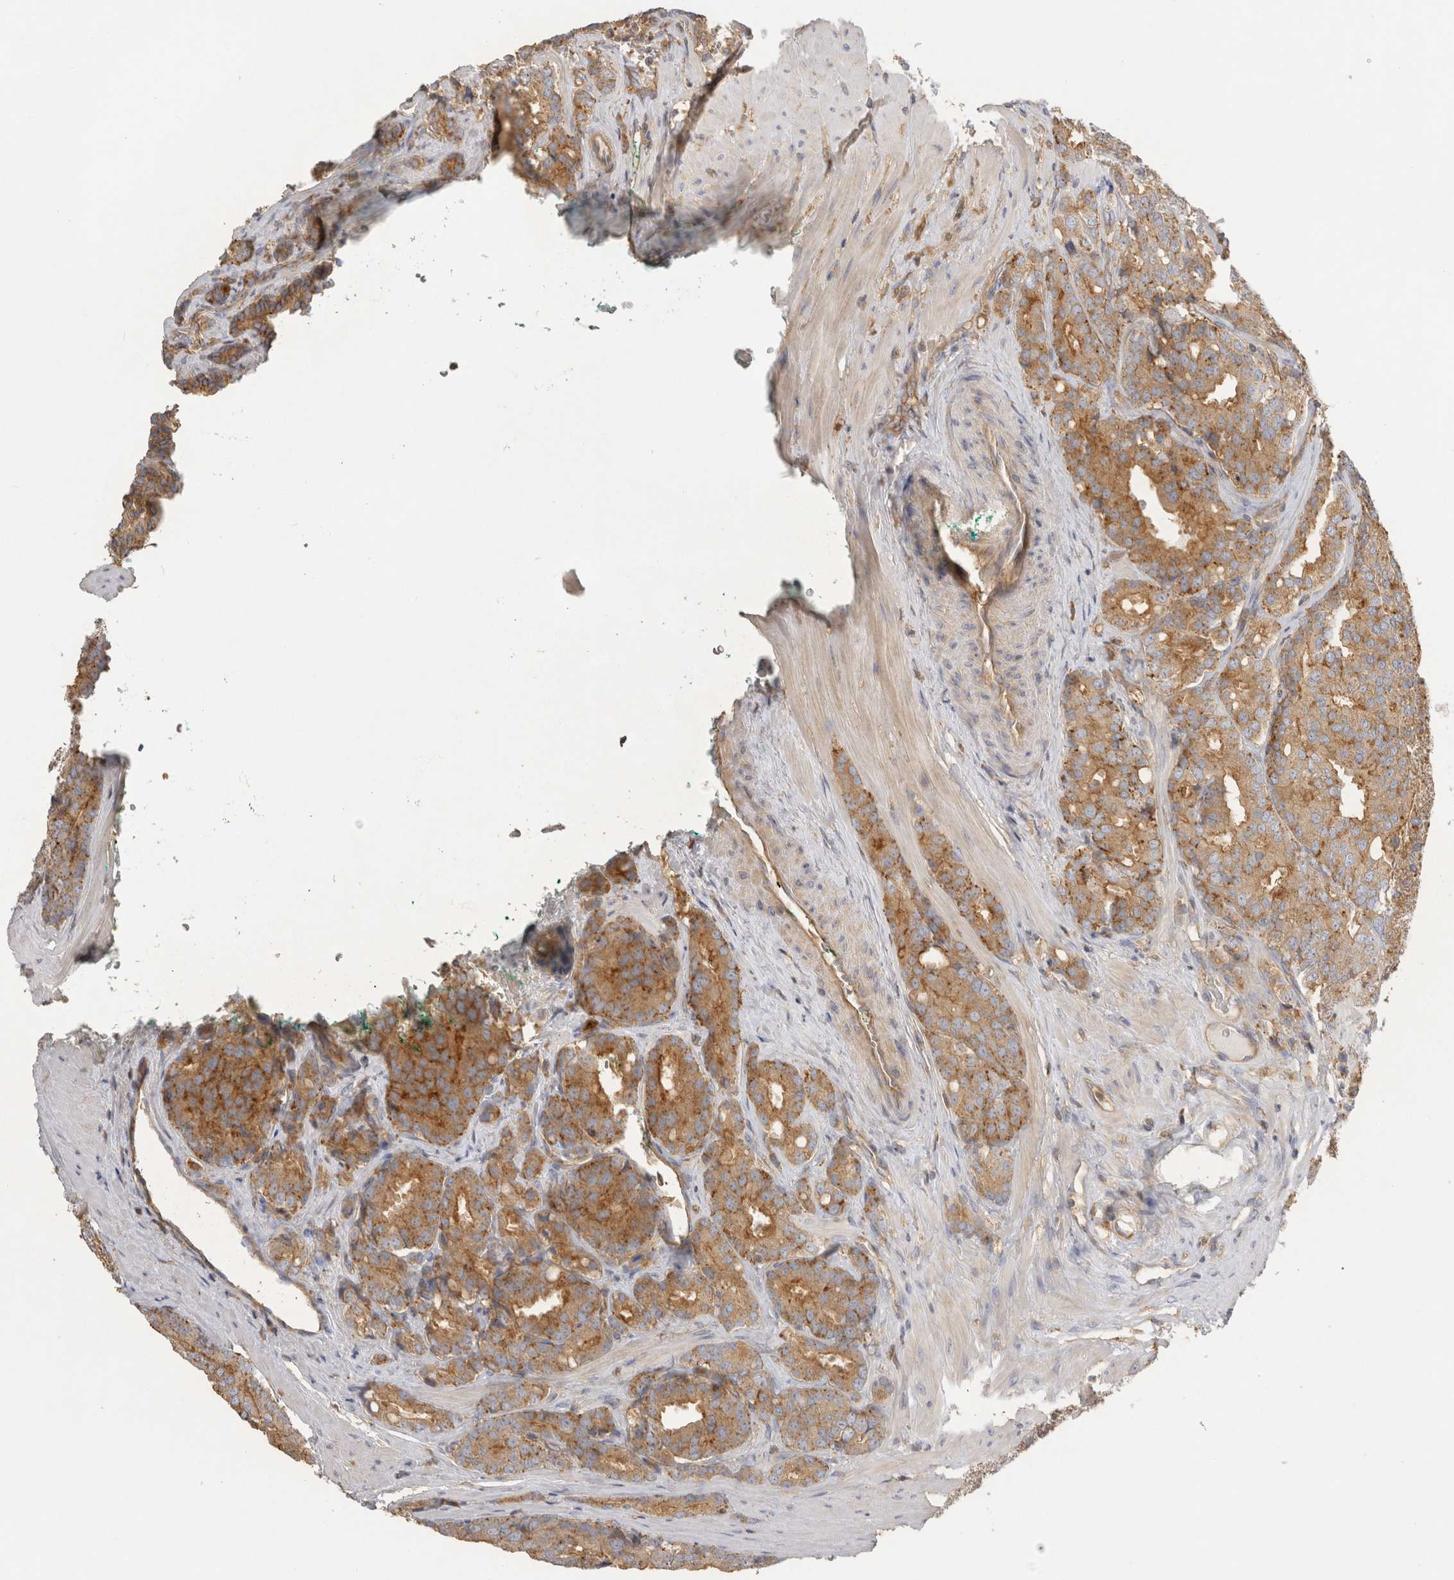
{"staining": {"intensity": "moderate", "quantity": ">75%", "location": "cytoplasmic/membranous"}, "tissue": "prostate cancer", "cell_type": "Tumor cells", "image_type": "cancer", "snomed": [{"axis": "morphology", "description": "Adenocarcinoma, High grade"}, {"axis": "topography", "description": "Prostate"}], "caption": "Prostate cancer (adenocarcinoma (high-grade)) was stained to show a protein in brown. There is medium levels of moderate cytoplasmic/membranous expression in about >75% of tumor cells.", "gene": "CHMP6", "patient": {"sex": "male", "age": 50}}